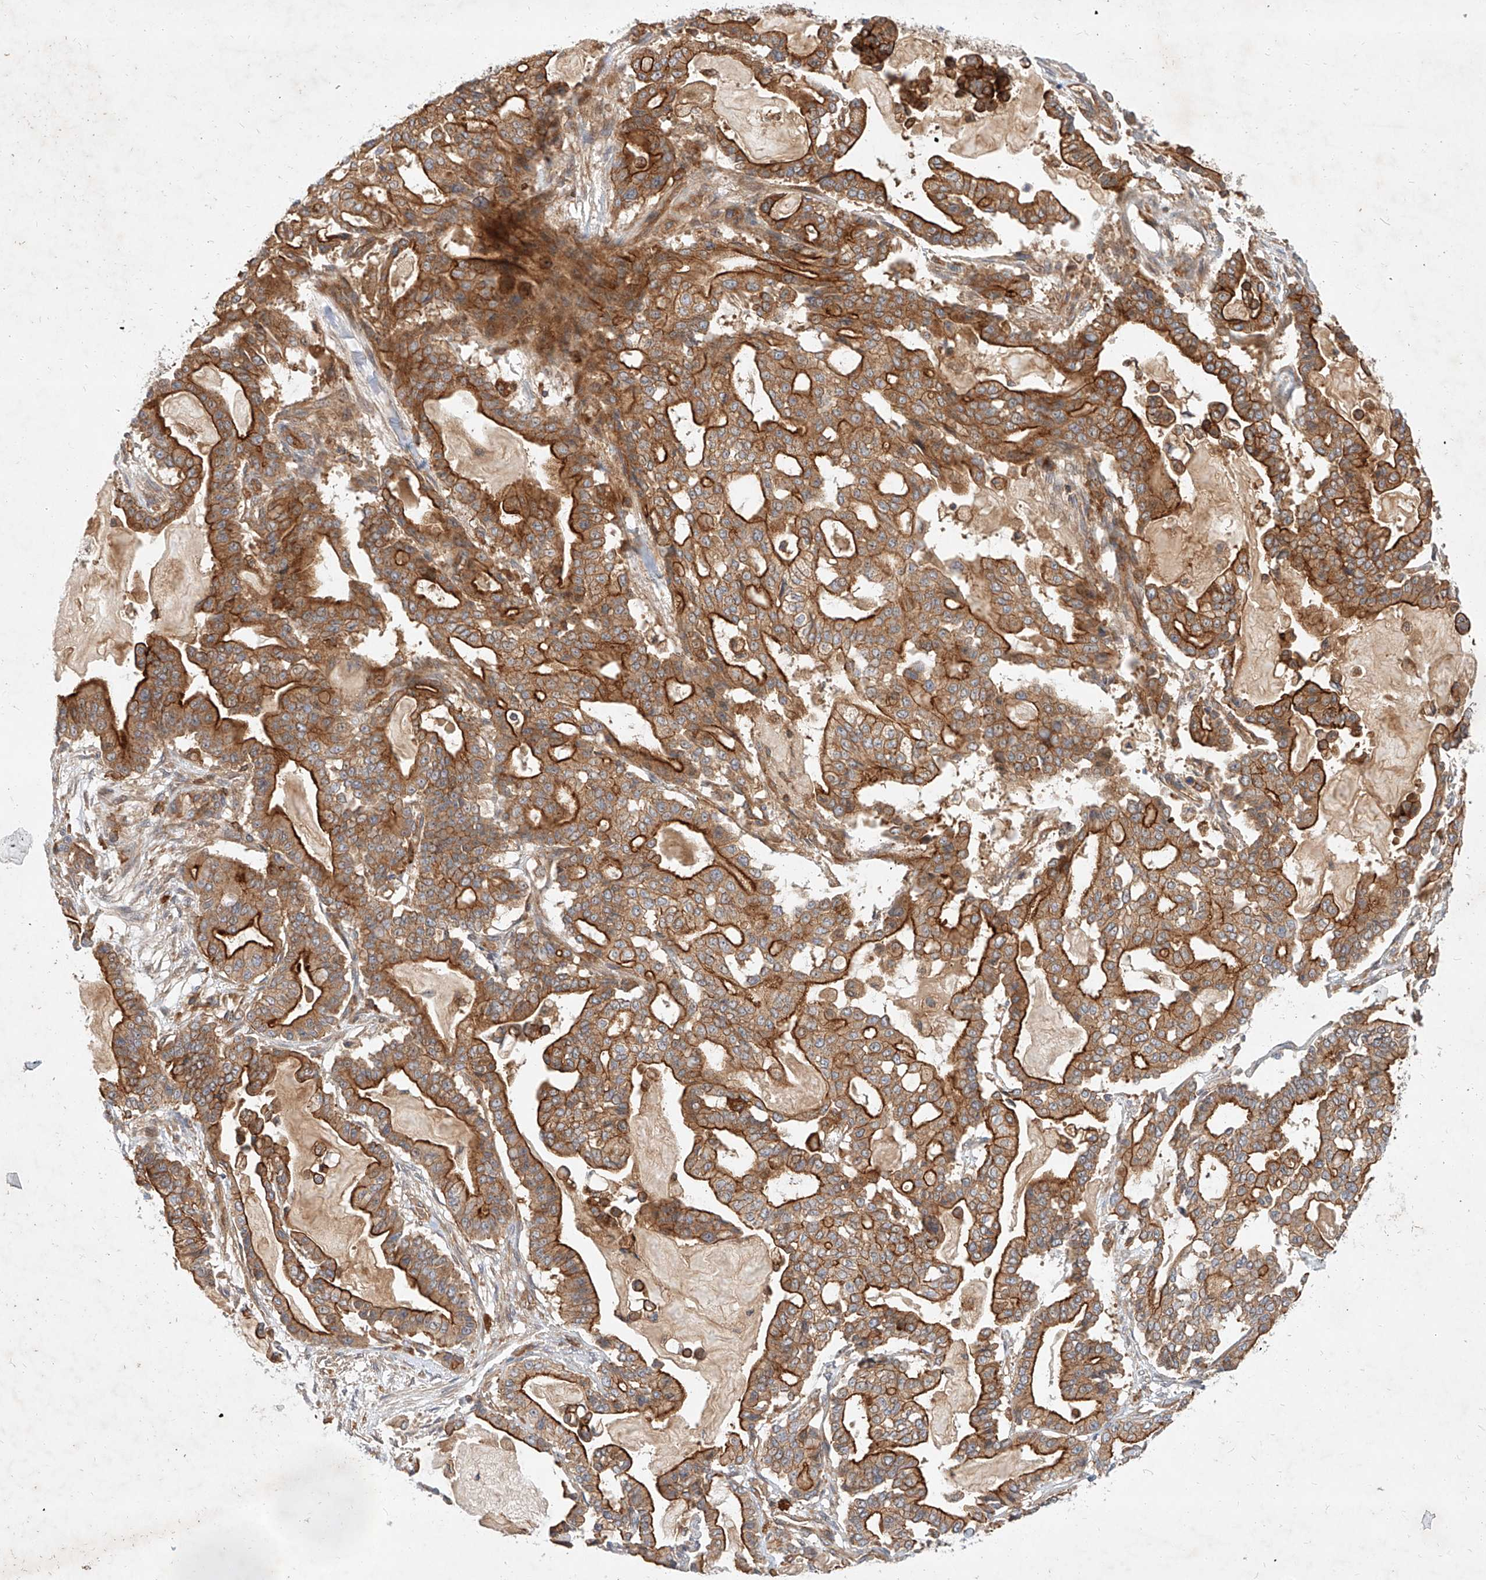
{"staining": {"intensity": "strong", "quantity": ">75%", "location": "cytoplasmic/membranous"}, "tissue": "pancreatic cancer", "cell_type": "Tumor cells", "image_type": "cancer", "snomed": [{"axis": "morphology", "description": "Adenocarcinoma, NOS"}, {"axis": "topography", "description": "Pancreas"}], "caption": "Adenocarcinoma (pancreatic) tissue shows strong cytoplasmic/membranous expression in approximately >75% of tumor cells, visualized by immunohistochemistry. (Stains: DAB in brown, nuclei in blue, Microscopy: brightfield microscopy at high magnification).", "gene": "NFAM1", "patient": {"sex": "male", "age": 63}}